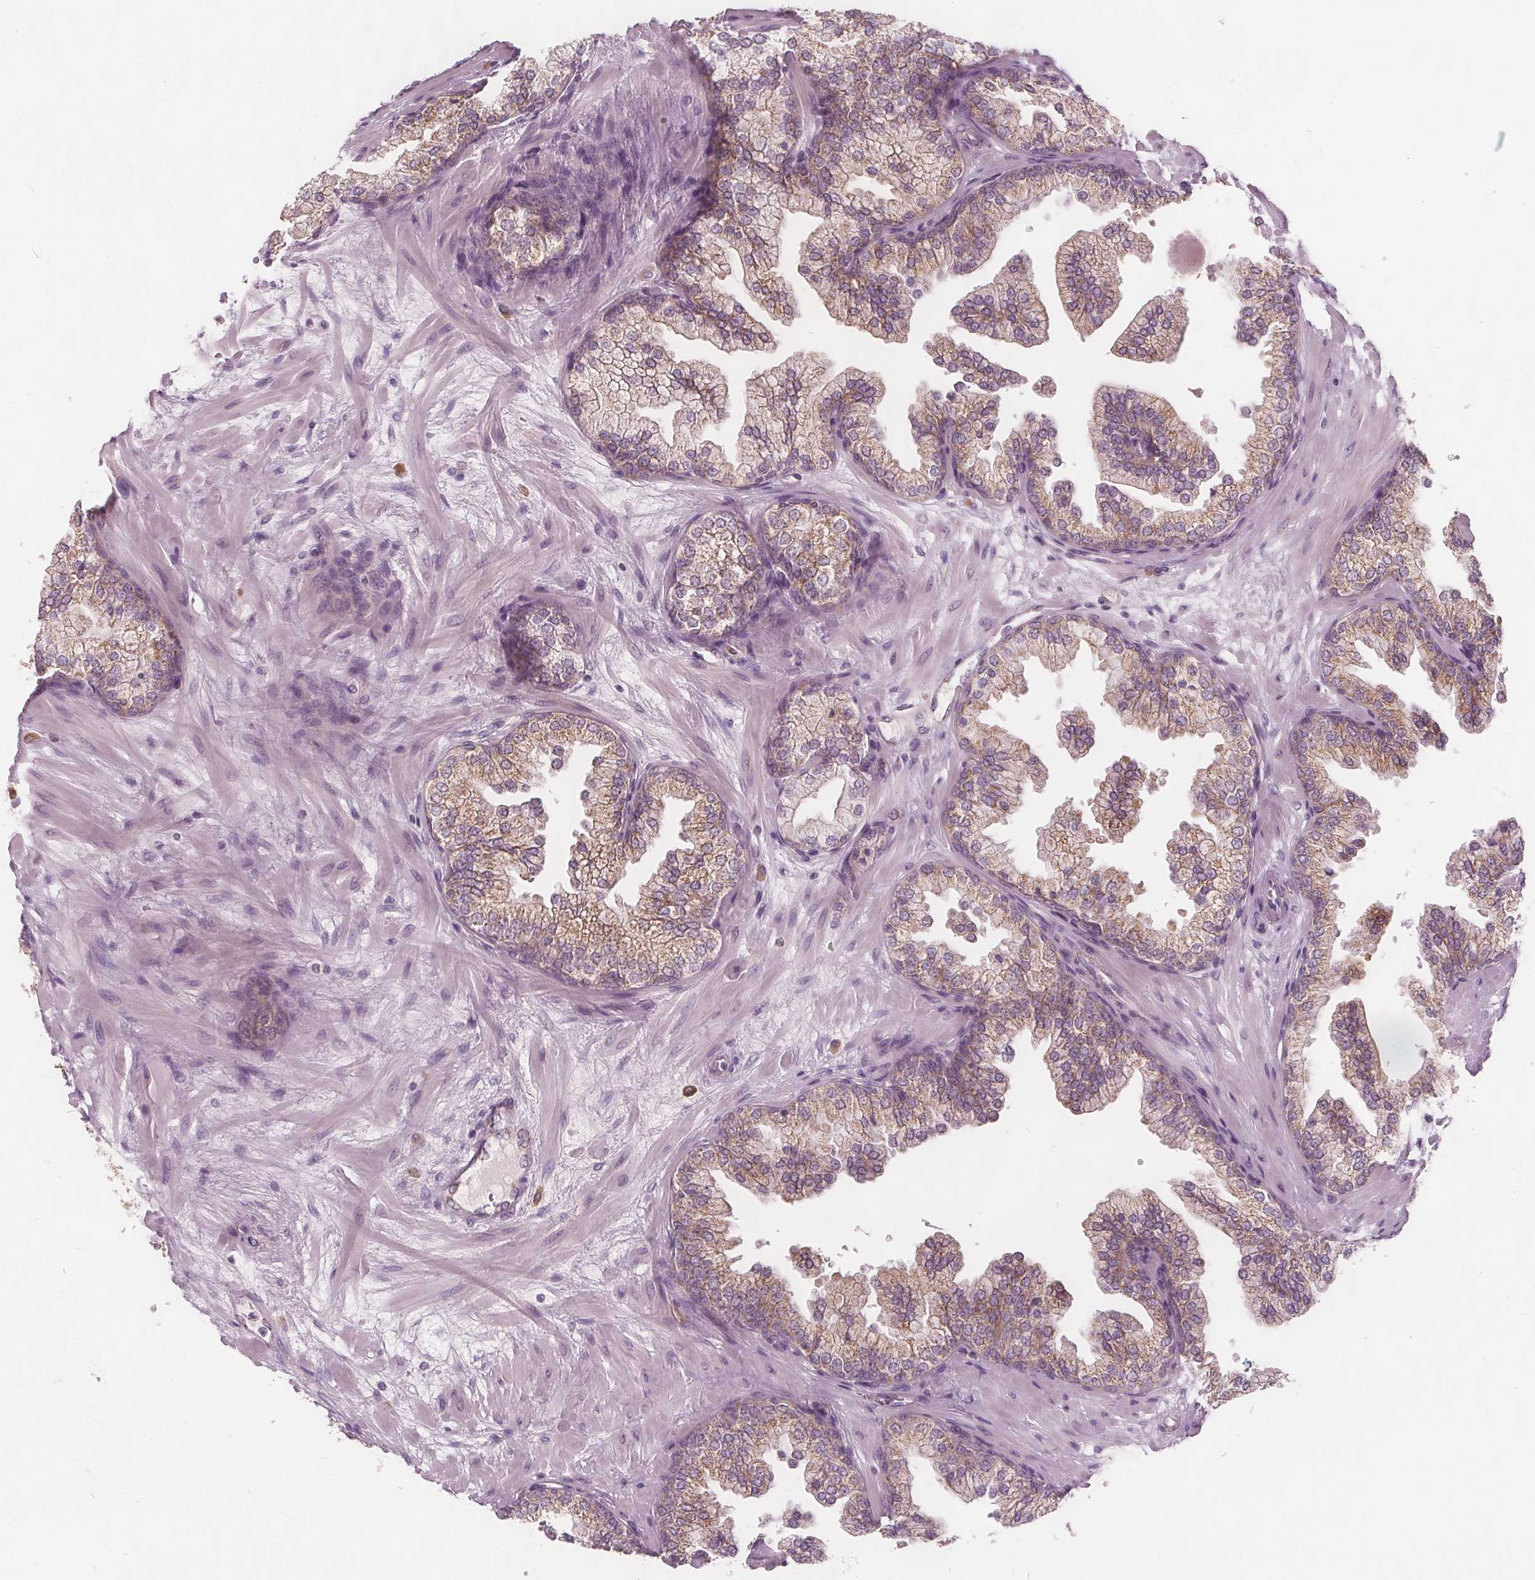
{"staining": {"intensity": "moderate", "quantity": ">75%", "location": "cytoplasmic/membranous"}, "tissue": "prostate", "cell_type": "Glandular cells", "image_type": "normal", "snomed": [{"axis": "morphology", "description": "Normal tissue, NOS"}, {"axis": "topography", "description": "Prostate"}, {"axis": "topography", "description": "Peripheral nerve tissue"}], "caption": "High-magnification brightfield microscopy of benign prostate stained with DAB (brown) and counterstained with hematoxylin (blue). glandular cells exhibit moderate cytoplasmic/membranous staining is identified in approximately>75% of cells.", "gene": "ECI2", "patient": {"sex": "male", "age": 61}}